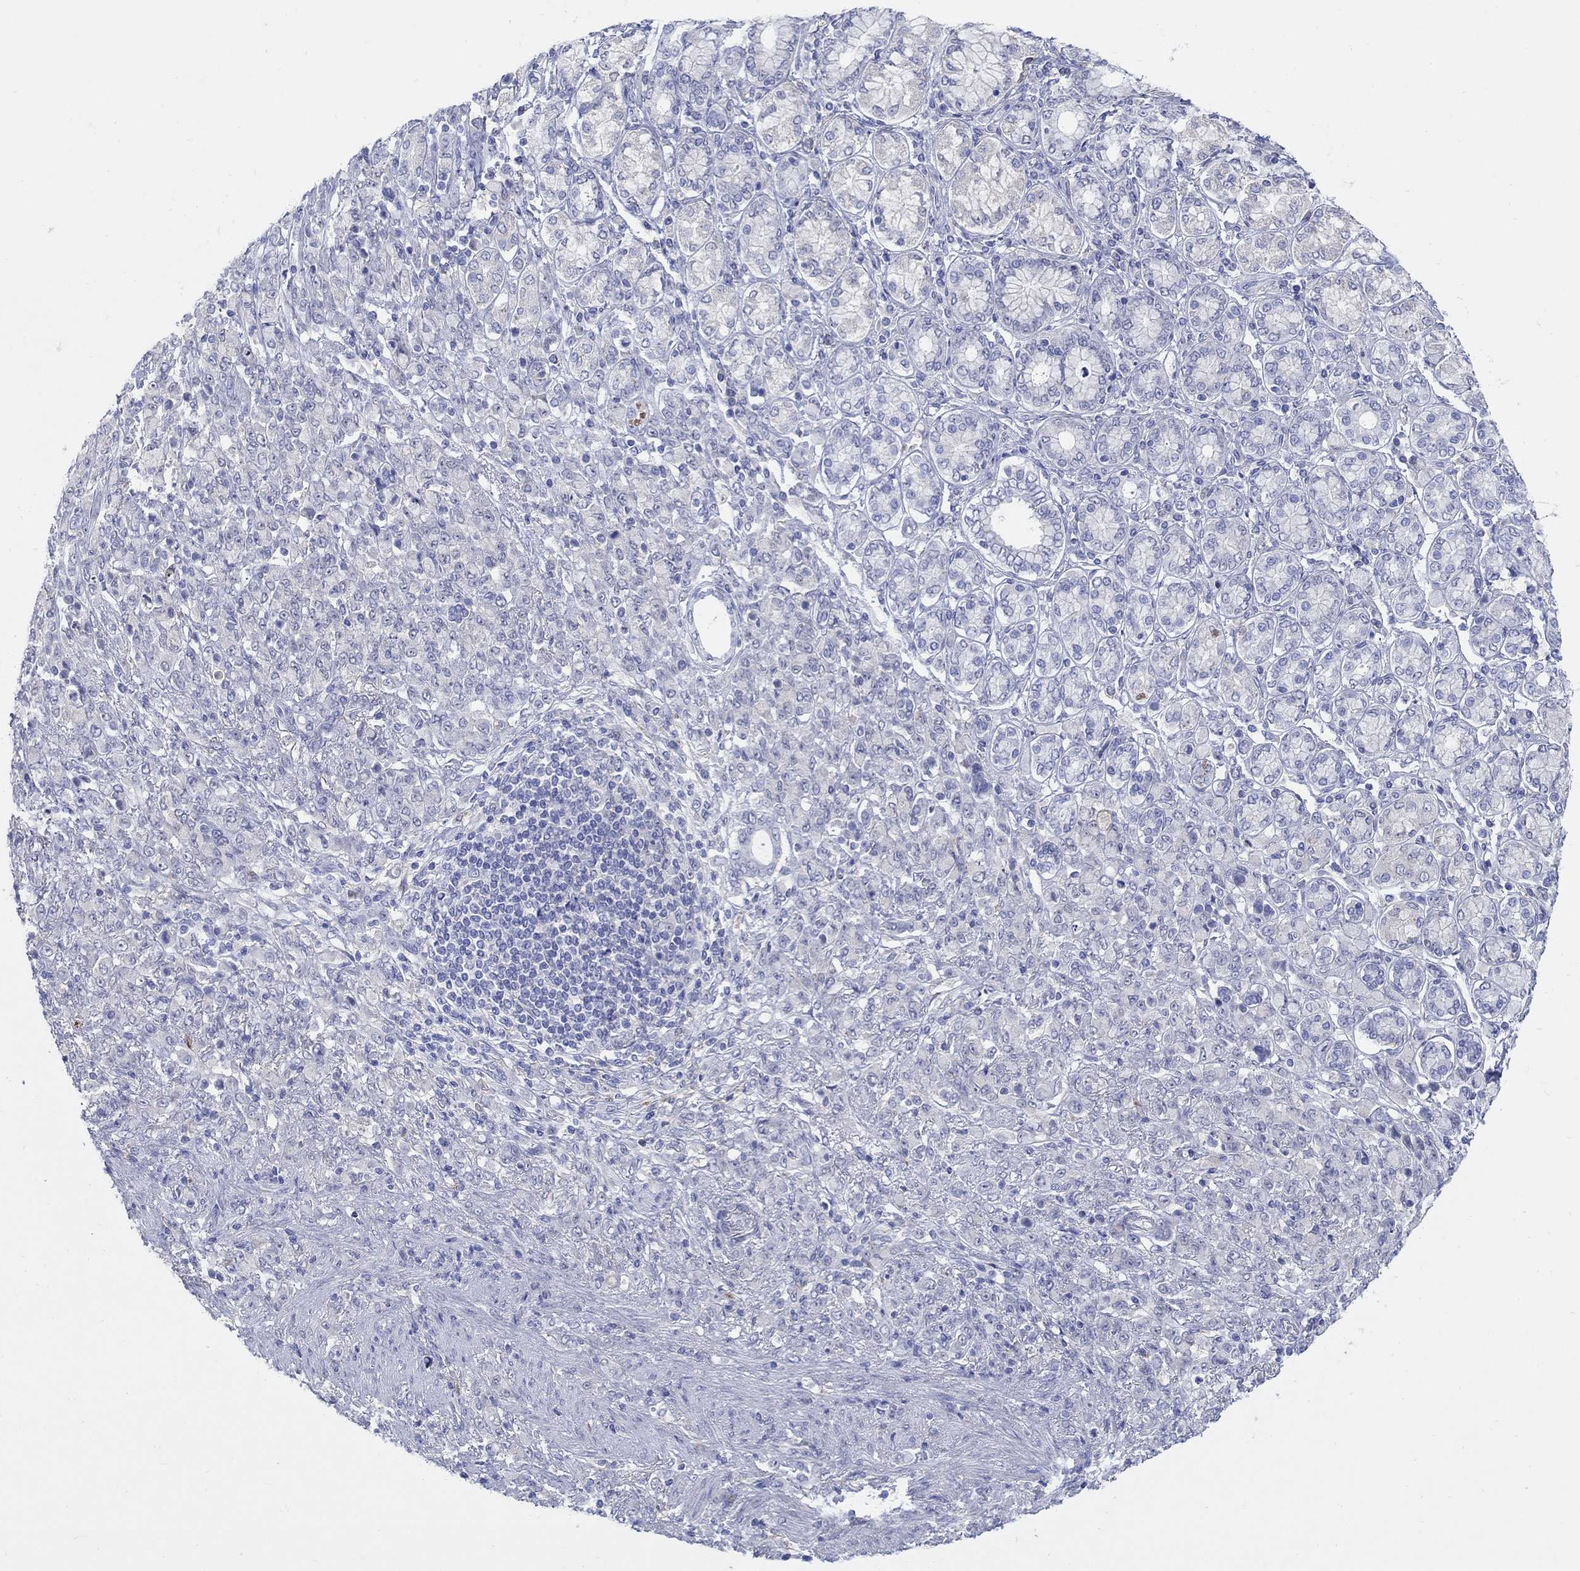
{"staining": {"intensity": "negative", "quantity": "none", "location": "none"}, "tissue": "stomach cancer", "cell_type": "Tumor cells", "image_type": "cancer", "snomed": [{"axis": "morphology", "description": "Normal tissue, NOS"}, {"axis": "morphology", "description": "Adenocarcinoma, NOS"}, {"axis": "topography", "description": "Stomach"}], "caption": "The micrograph demonstrates no staining of tumor cells in stomach cancer. (DAB IHC visualized using brightfield microscopy, high magnification).", "gene": "REEP2", "patient": {"sex": "female", "age": 79}}